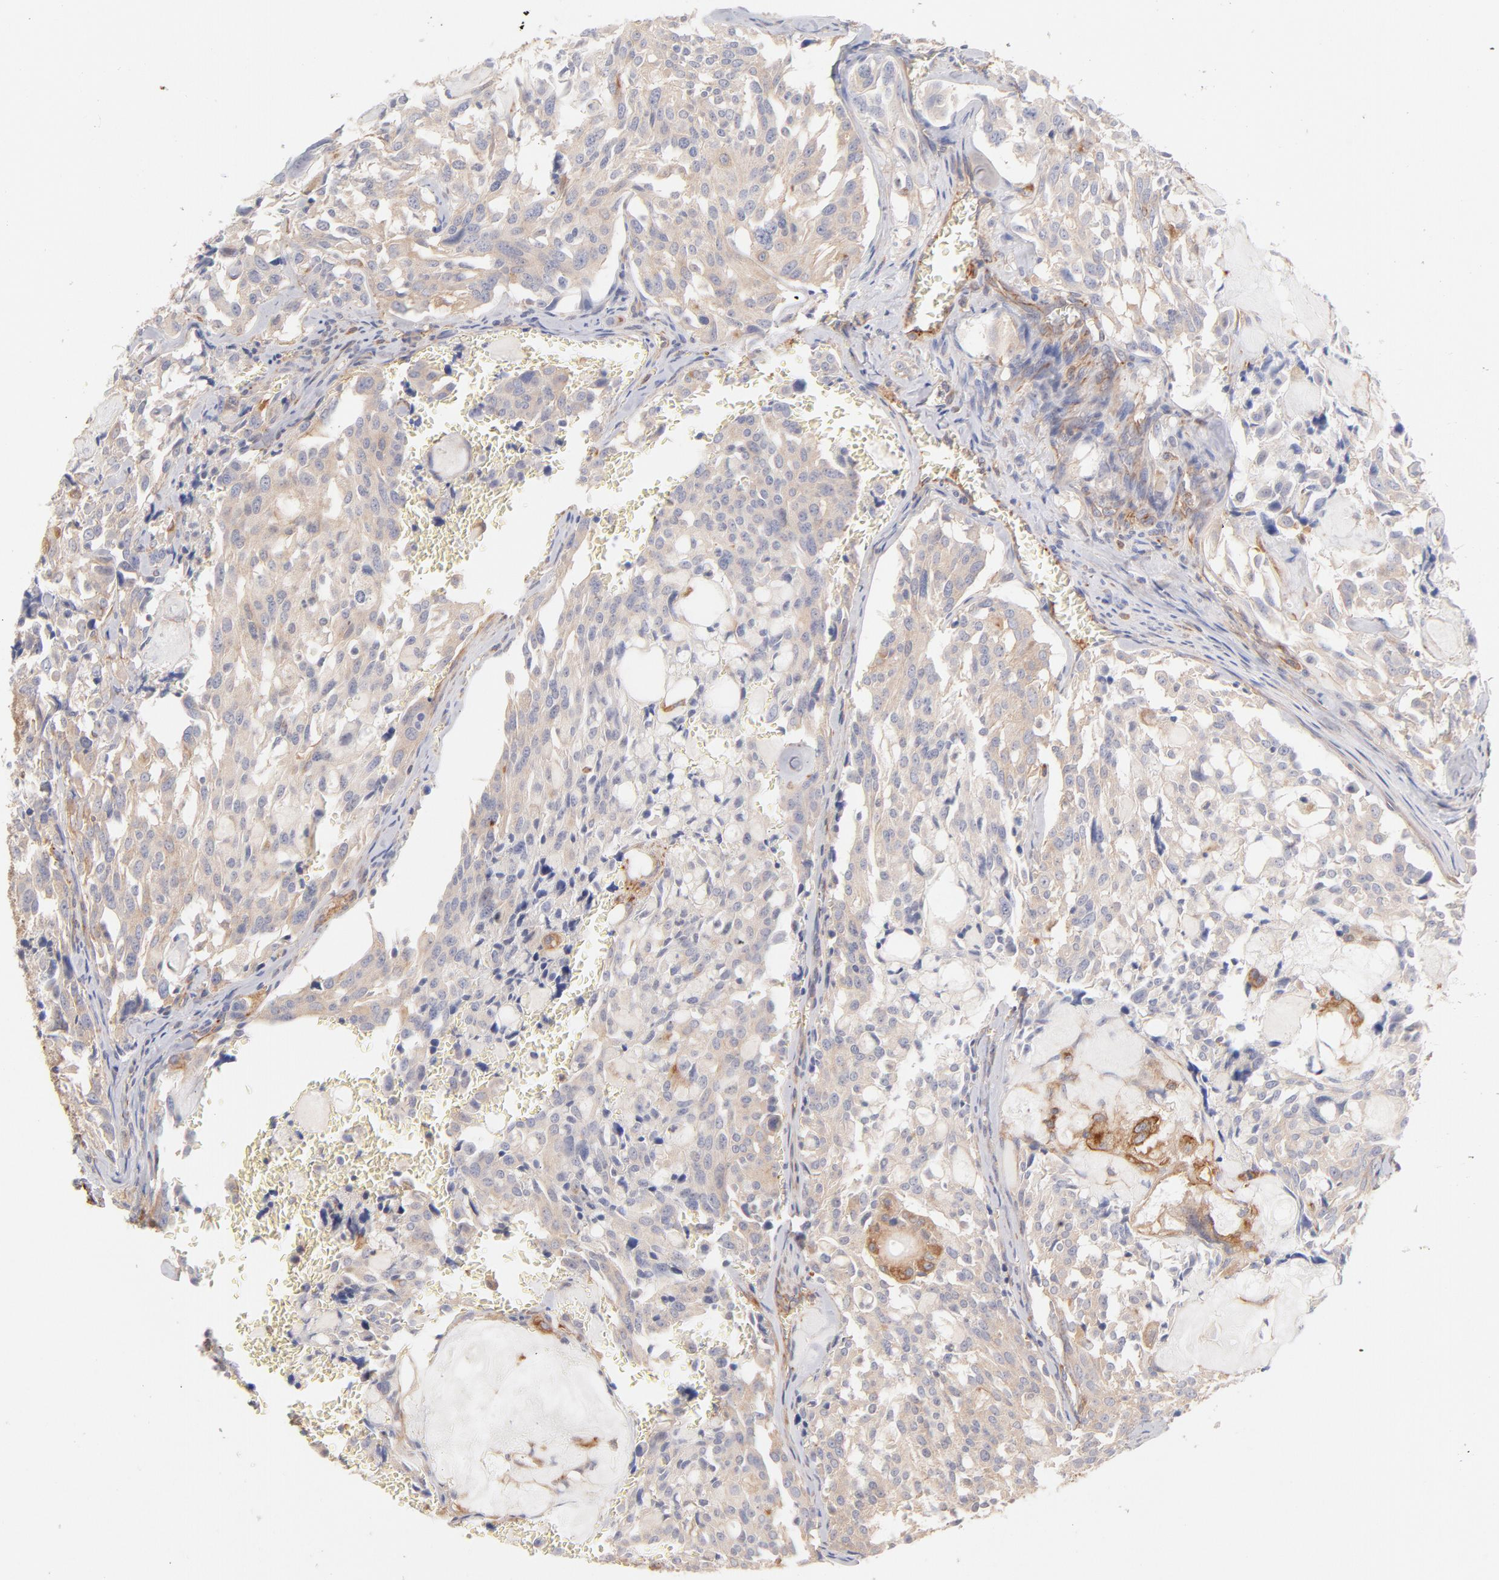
{"staining": {"intensity": "weak", "quantity": ">75%", "location": "cytoplasmic/membranous"}, "tissue": "thyroid cancer", "cell_type": "Tumor cells", "image_type": "cancer", "snomed": [{"axis": "morphology", "description": "Carcinoma, NOS"}, {"axis": "morphology", "description": "Carcinoid, malignant, NOS"}, {"axis": "topography", "description": "Thyroid gland"}], "caption": "This is an image of immunohistochemistry (IHC) staining of thyroid carcinoma, which shows weak expression in the cytoplasmic/membranous of tumor cells.", "gene": "LDLRAP1", "patient": {"sex": "male", "age": 33}}